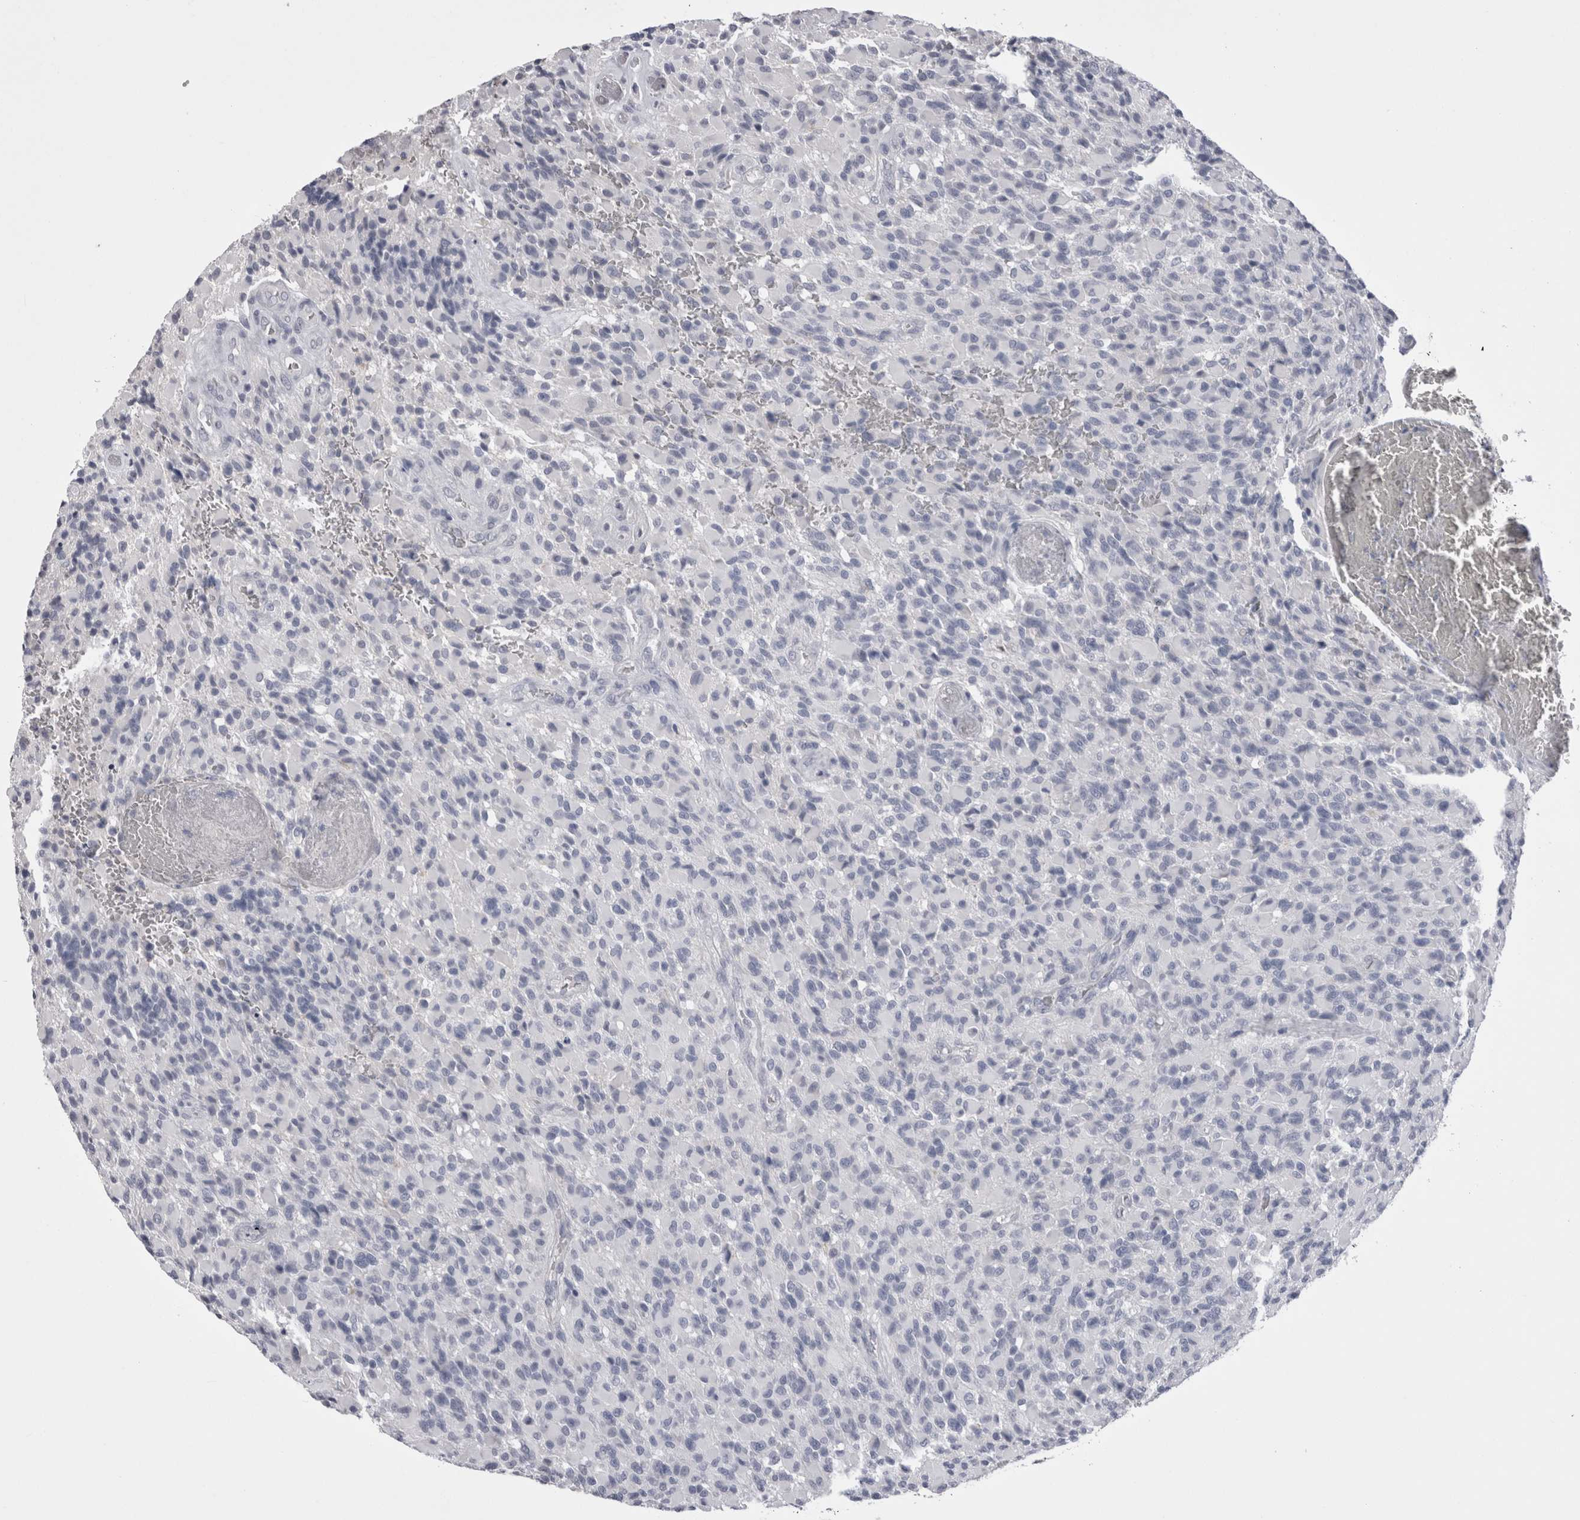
{"staining": {"intensity": "negative", "quantity": "none", "location": "none"}, "tissue": "glioma", "cell_type": "Tumor cells", "image_type": "cancer", "snomed": [{"axis": "morphology", "description": "Glioma, malignant, High grade"}, {"axis": "topography", "description": "Brain"}], "caption": "Human glioma stained for a protein using immunohistochemistry (IHC) shows no positivity in tumor cells.", "gene": "CDHR5", "patient": {"sex": "male", "age": 71}}